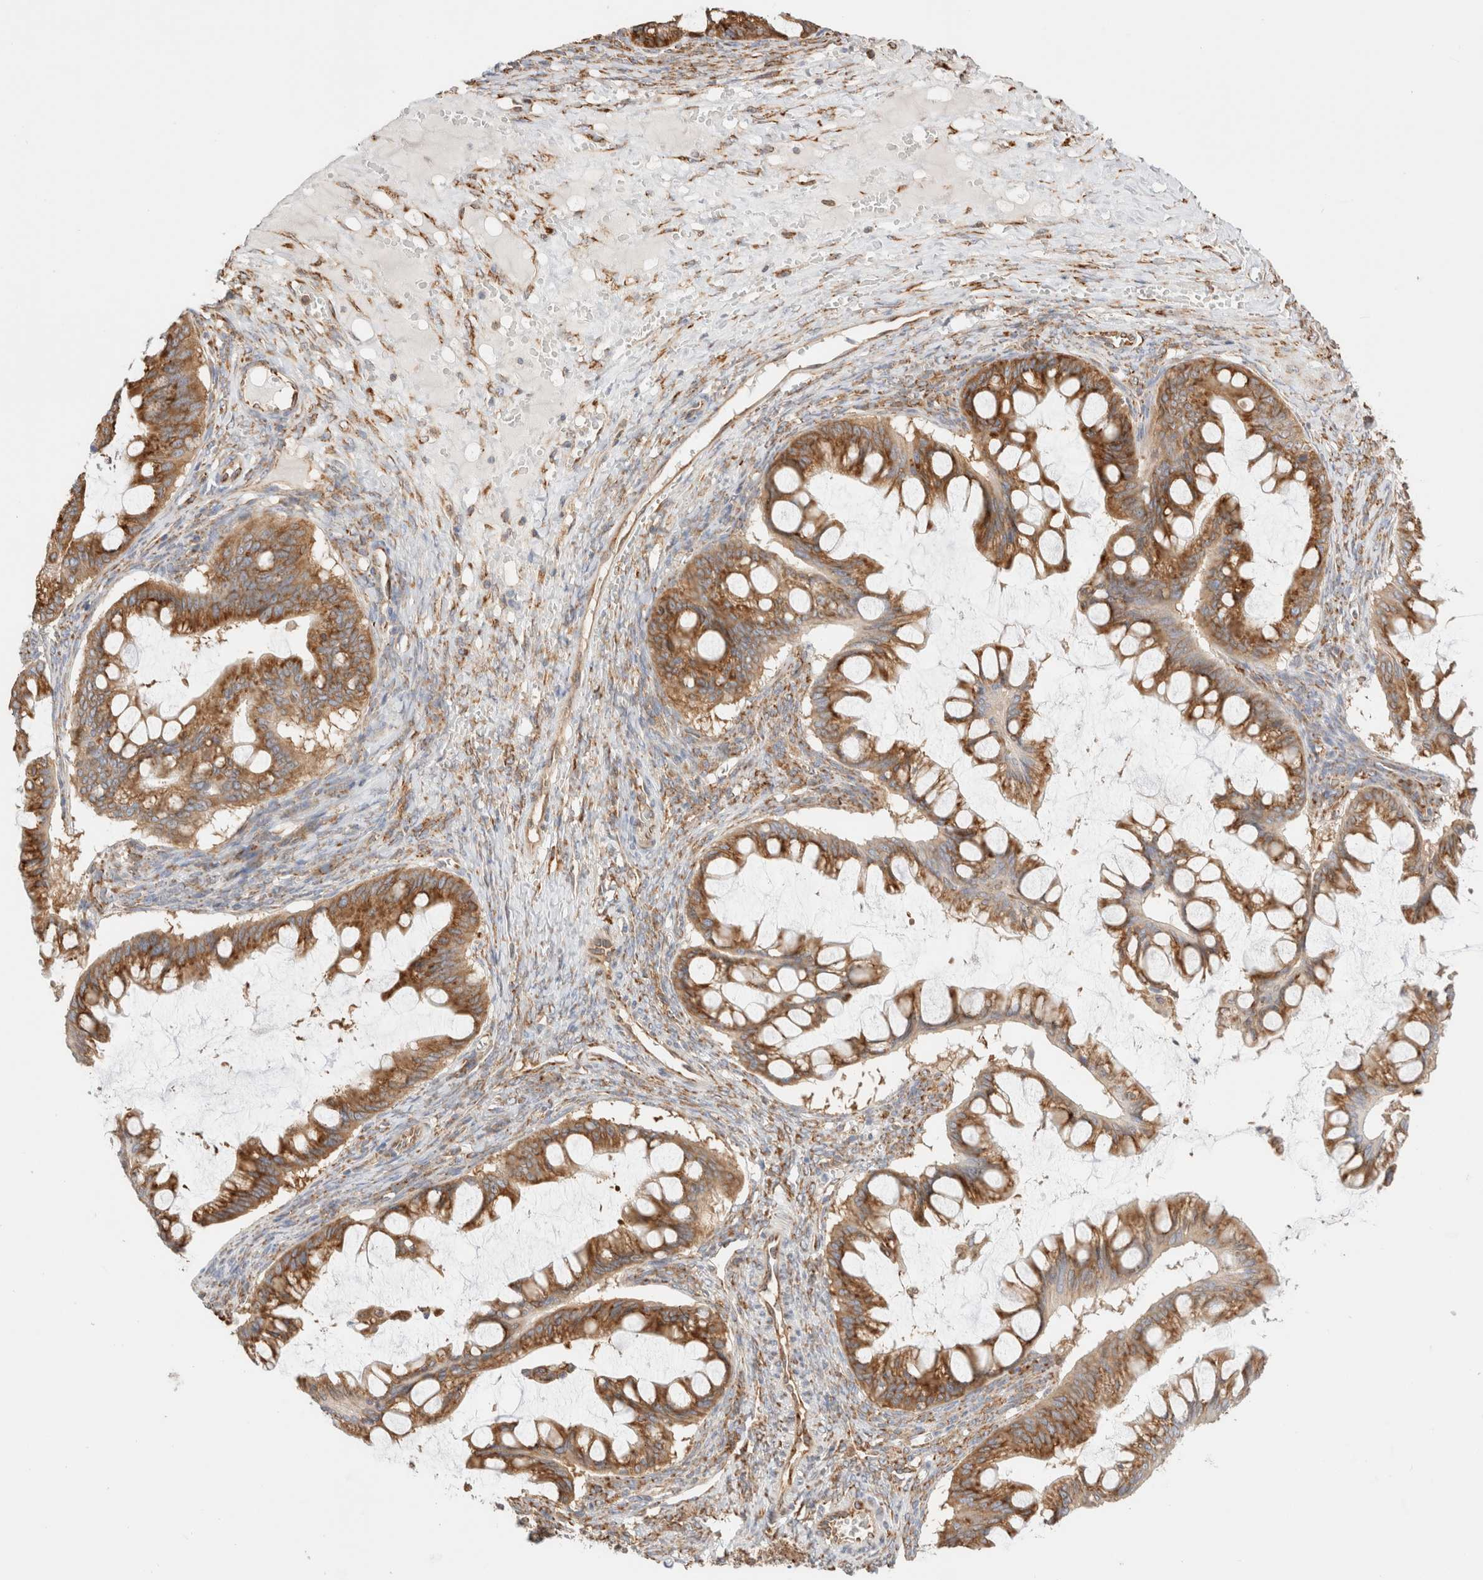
{"staining": {"intensity": "moderate", "quantity": ">75%", "location": "cytoplasmic/membranous"}, "tissue": "ovarian cancer", "cell_type": "Tumor cells", "image_type": "cancer", "snomed": [{"axis": "morphology", "description": "Cystadenocarcinoma, mucinous, NOS"}, {"axis": "topography", "description": "Ovary"}], "caption": "Moderate cytoplasmic/membranous protein staining is seen in approximately >75% of tumor cells in ovarian cancer (mucinous cystadenocarcinoma).", "gene": "ZC2HC1A", "patient": {"sex": "female", "age": 73}}